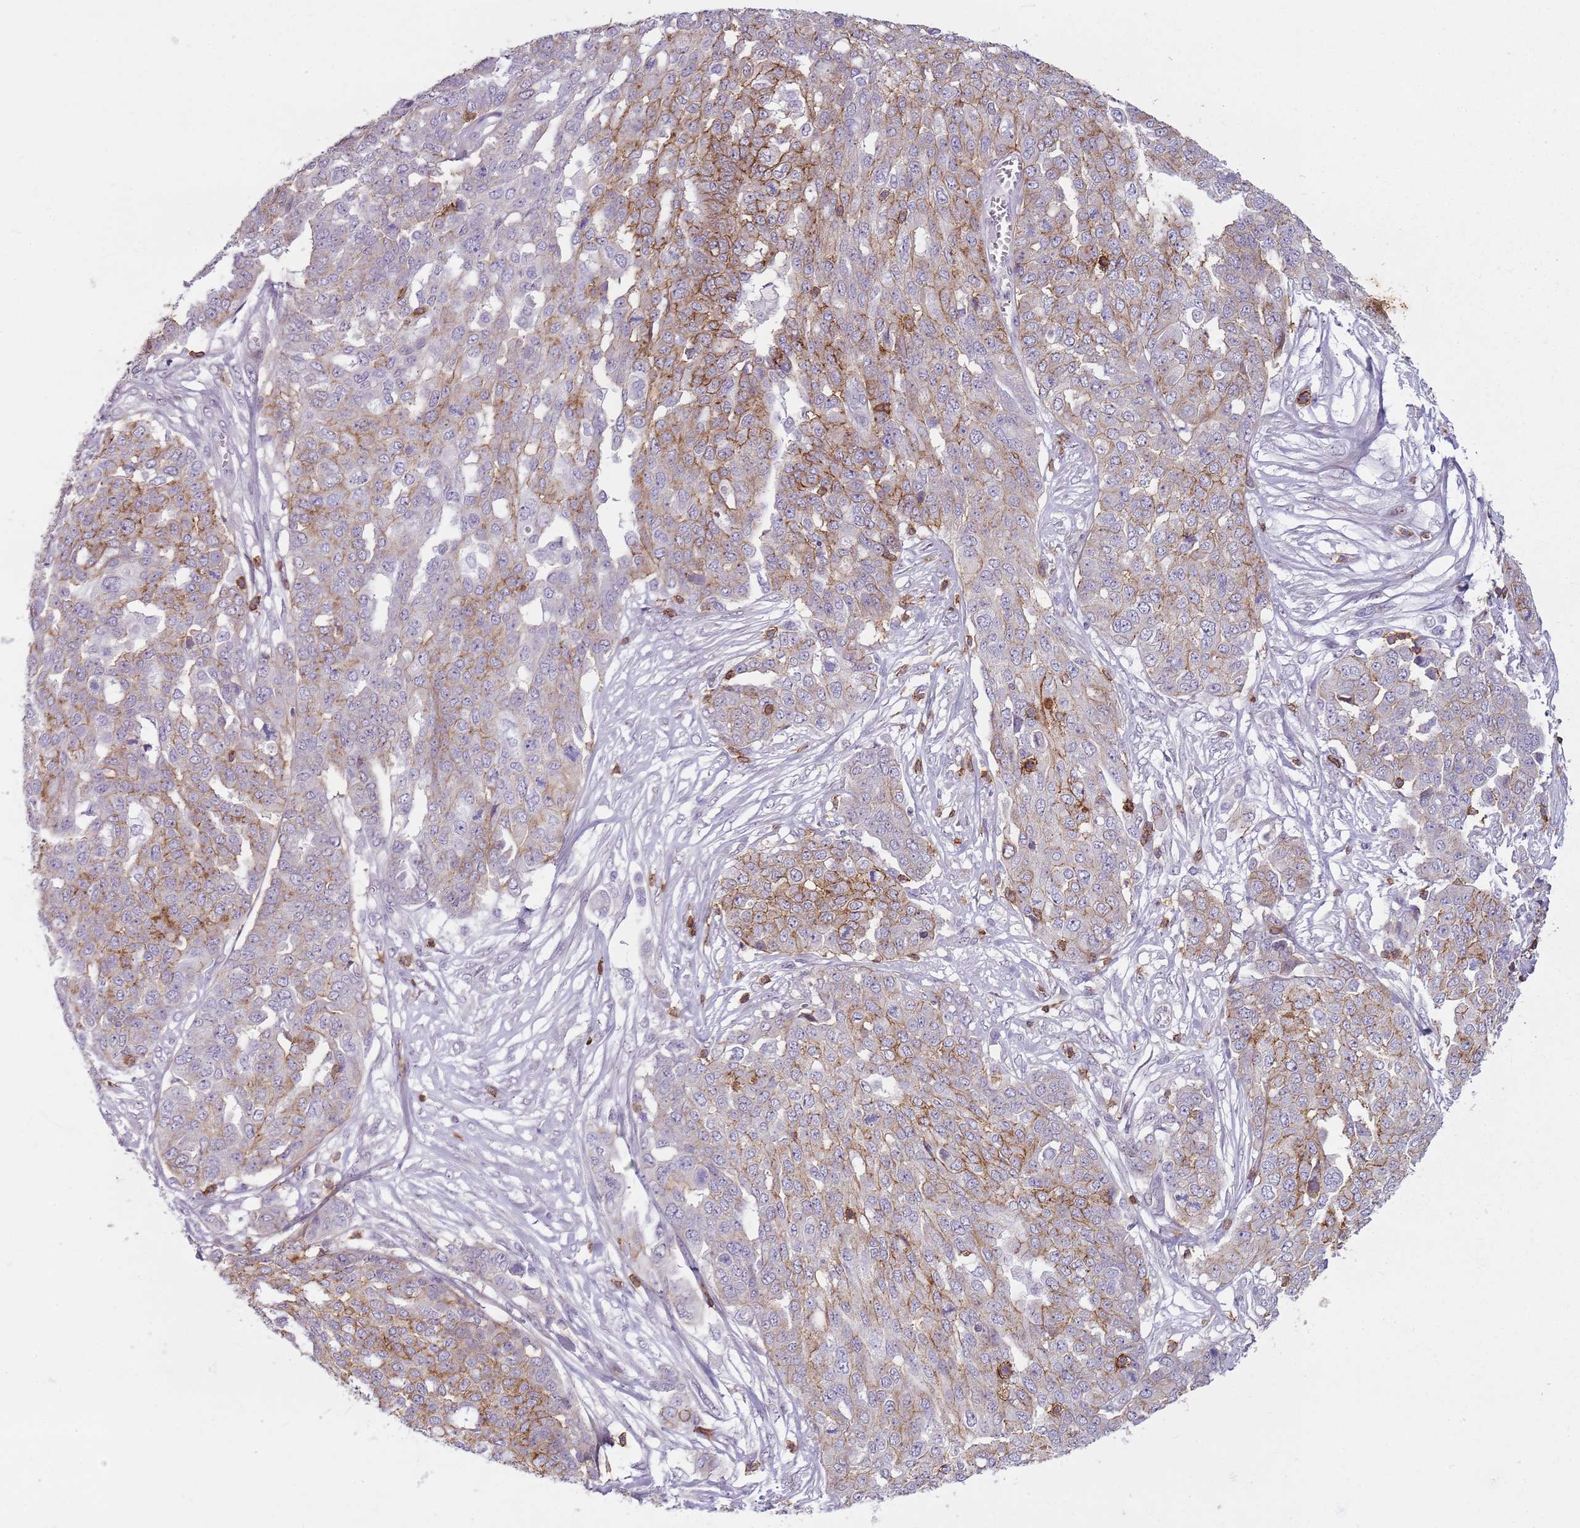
{"staining": {"intensity": "moderate", "quantity": "25%-75%", "location": "cytoplasmic/membranous"}, "tissue": "ovarian cancer", "cell_type": "Tumor cells", "image_type": "cancer", "snomed": [{"axis": "morphology", "description": "Cystadenocarcinoma, serous, NOS"}, {"axis": "topography", "description": "Soft tissue"}, {"axis": "topography", "description": "Ovary"}], "caption": "Moderate cytoplasmic/membranous staining is appreciated in approximately 25%-75% of tumor cells in ovarian serous cystadenocarcinoma.", "gene": "ZNF583", "patient": {"sex": "female", "age": 57}}